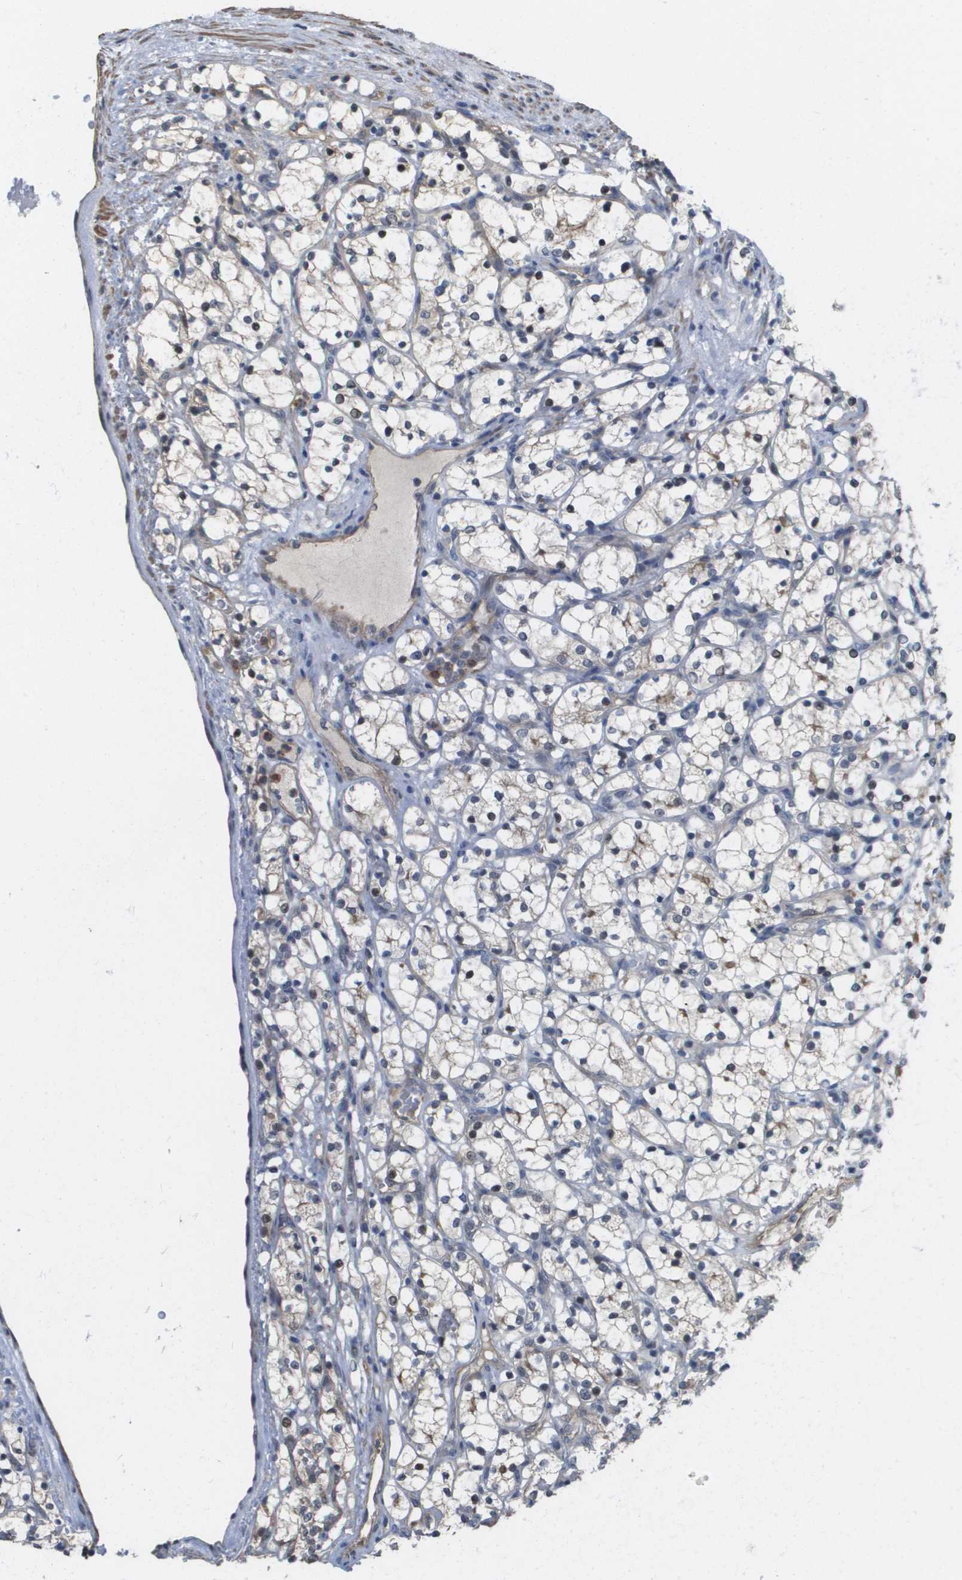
{"staining": {"intensity": "negative", "quantity": "none", "location": "none"}, "tissue": "renal cancer", "cell_type": "Tumor cells", "image_type": "cancer", "snomed": [{"axis": "morphology", "description": "Adenocarcinoma, NOS"}, {"axis": "topography", "description": "Kidney"}], "caption": "Image shows no significant protein positivity in tumor cells of renal cancer (adenocarcinoma).", "gene": "RNF112", "patient": {"sex": "female", "age": 69}}